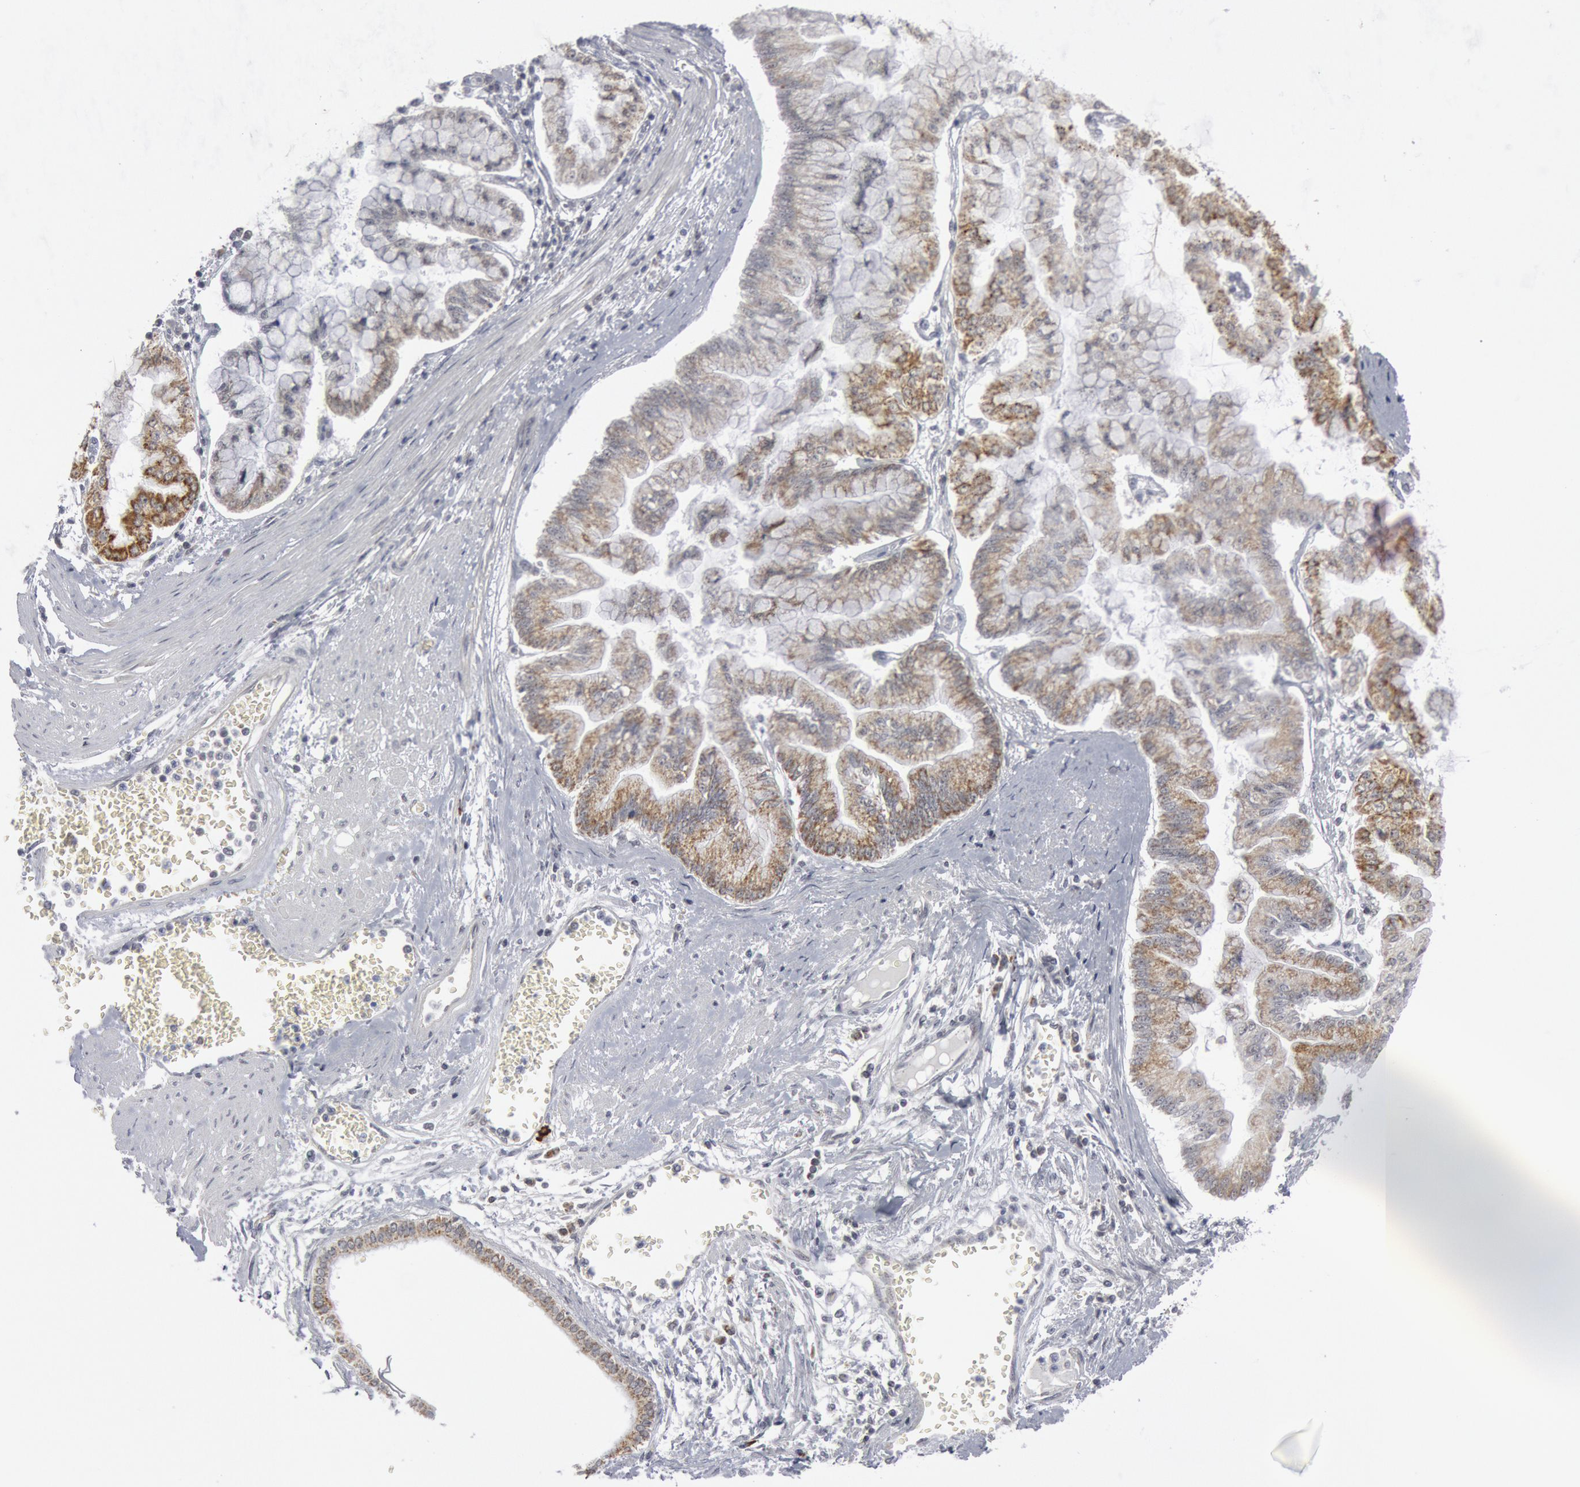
{"staining": {"intensity": "weak", "quantity": "25%-75%", "location": "cytoplasmic/membranous"}, "tissue": "liver cancer", "cell_type": "Tumor cells", "image_type": "cancer", "snomed": [{"axis": "morphology", "description": "Cholangiocarcinoma"}, {"axis": "topography", "description": "Liver"}], "caption": "DAB immunohistochemical staining of human liver cancer displays weak cytoplasmic/membranous protein positivity in about 25%-75% of tumor cells. (IHC, brightfield microscopy, high magnification).", "gene": "CASP9", "patient": {"sex": "female", "age": 79}}